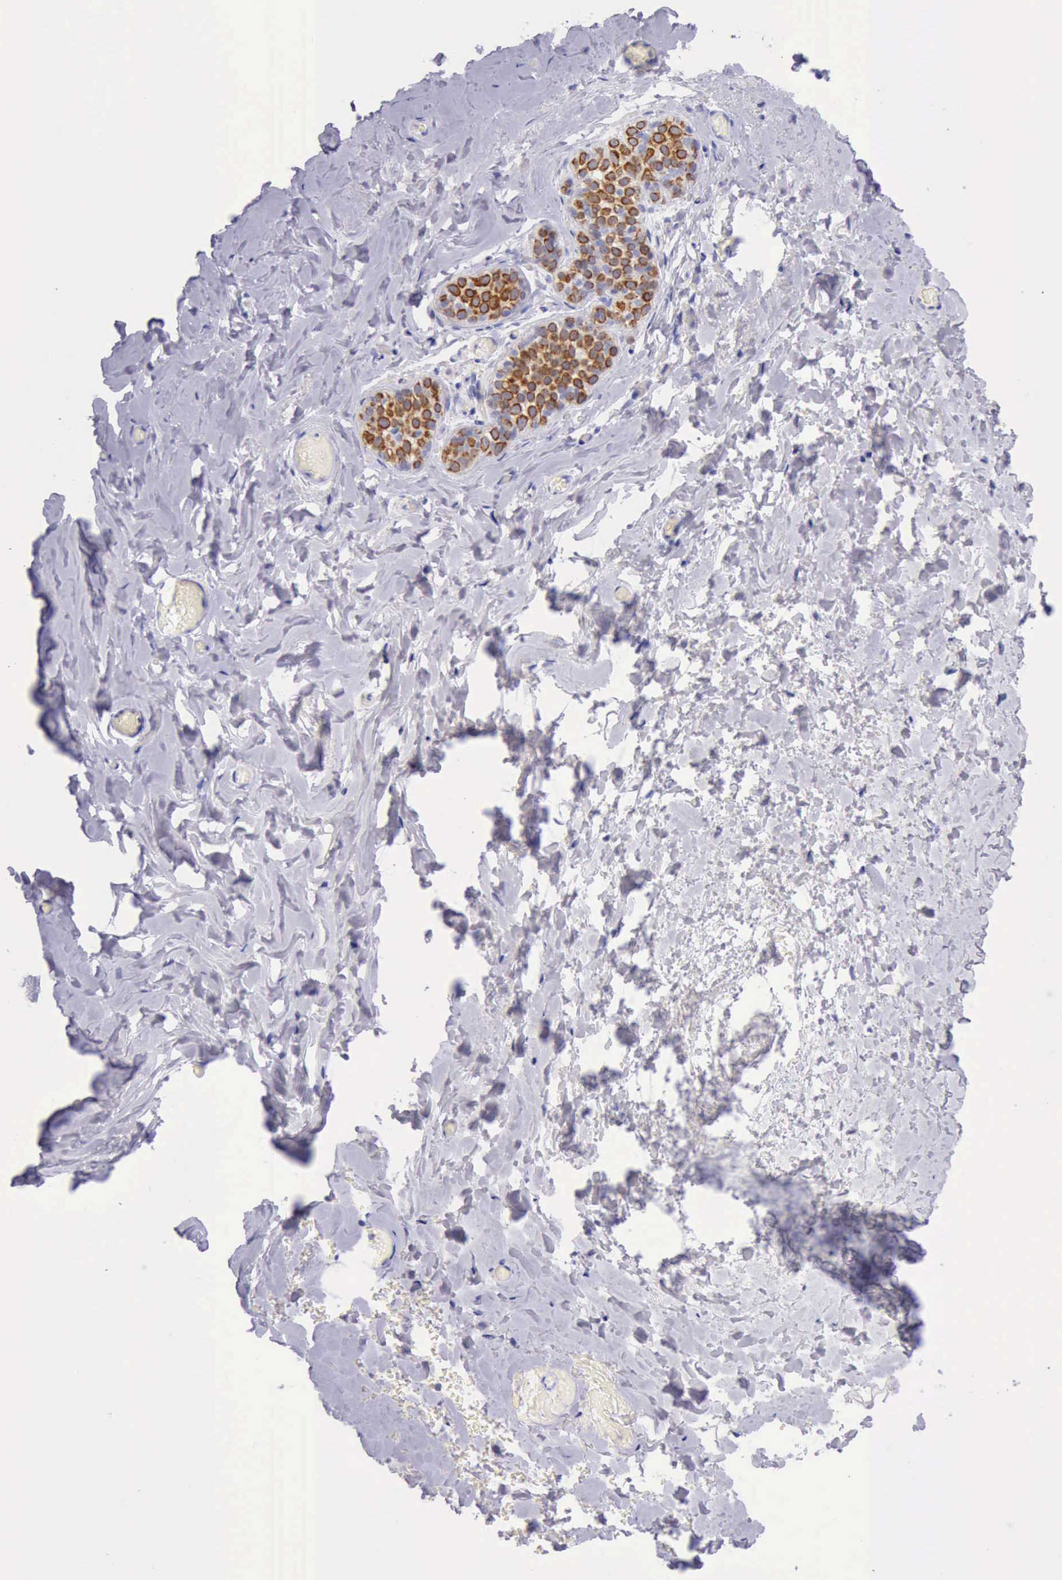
{"staining": {"intensity": "negative", "quantity": "none", "location": "none"}, "tissue": "breast", "cell_type": "Adipocytes", "image_type": "normal", "snomed": [{"axis": "morphology", "description": "Normal tissue, NOS"}, {"axis": "topography", "description": "Breast"}], "caption": "There is no significant expression in adipocytes of breast. (Stains: DAB (3,3'-diaminobenzidine) immunohistochemistry (IHC) with hematoxylin counter stain, Microscopy: brightfield microscopy at high magnification).", "gene": "KRT8", "patient": {"sex": "female", "age": 75}}